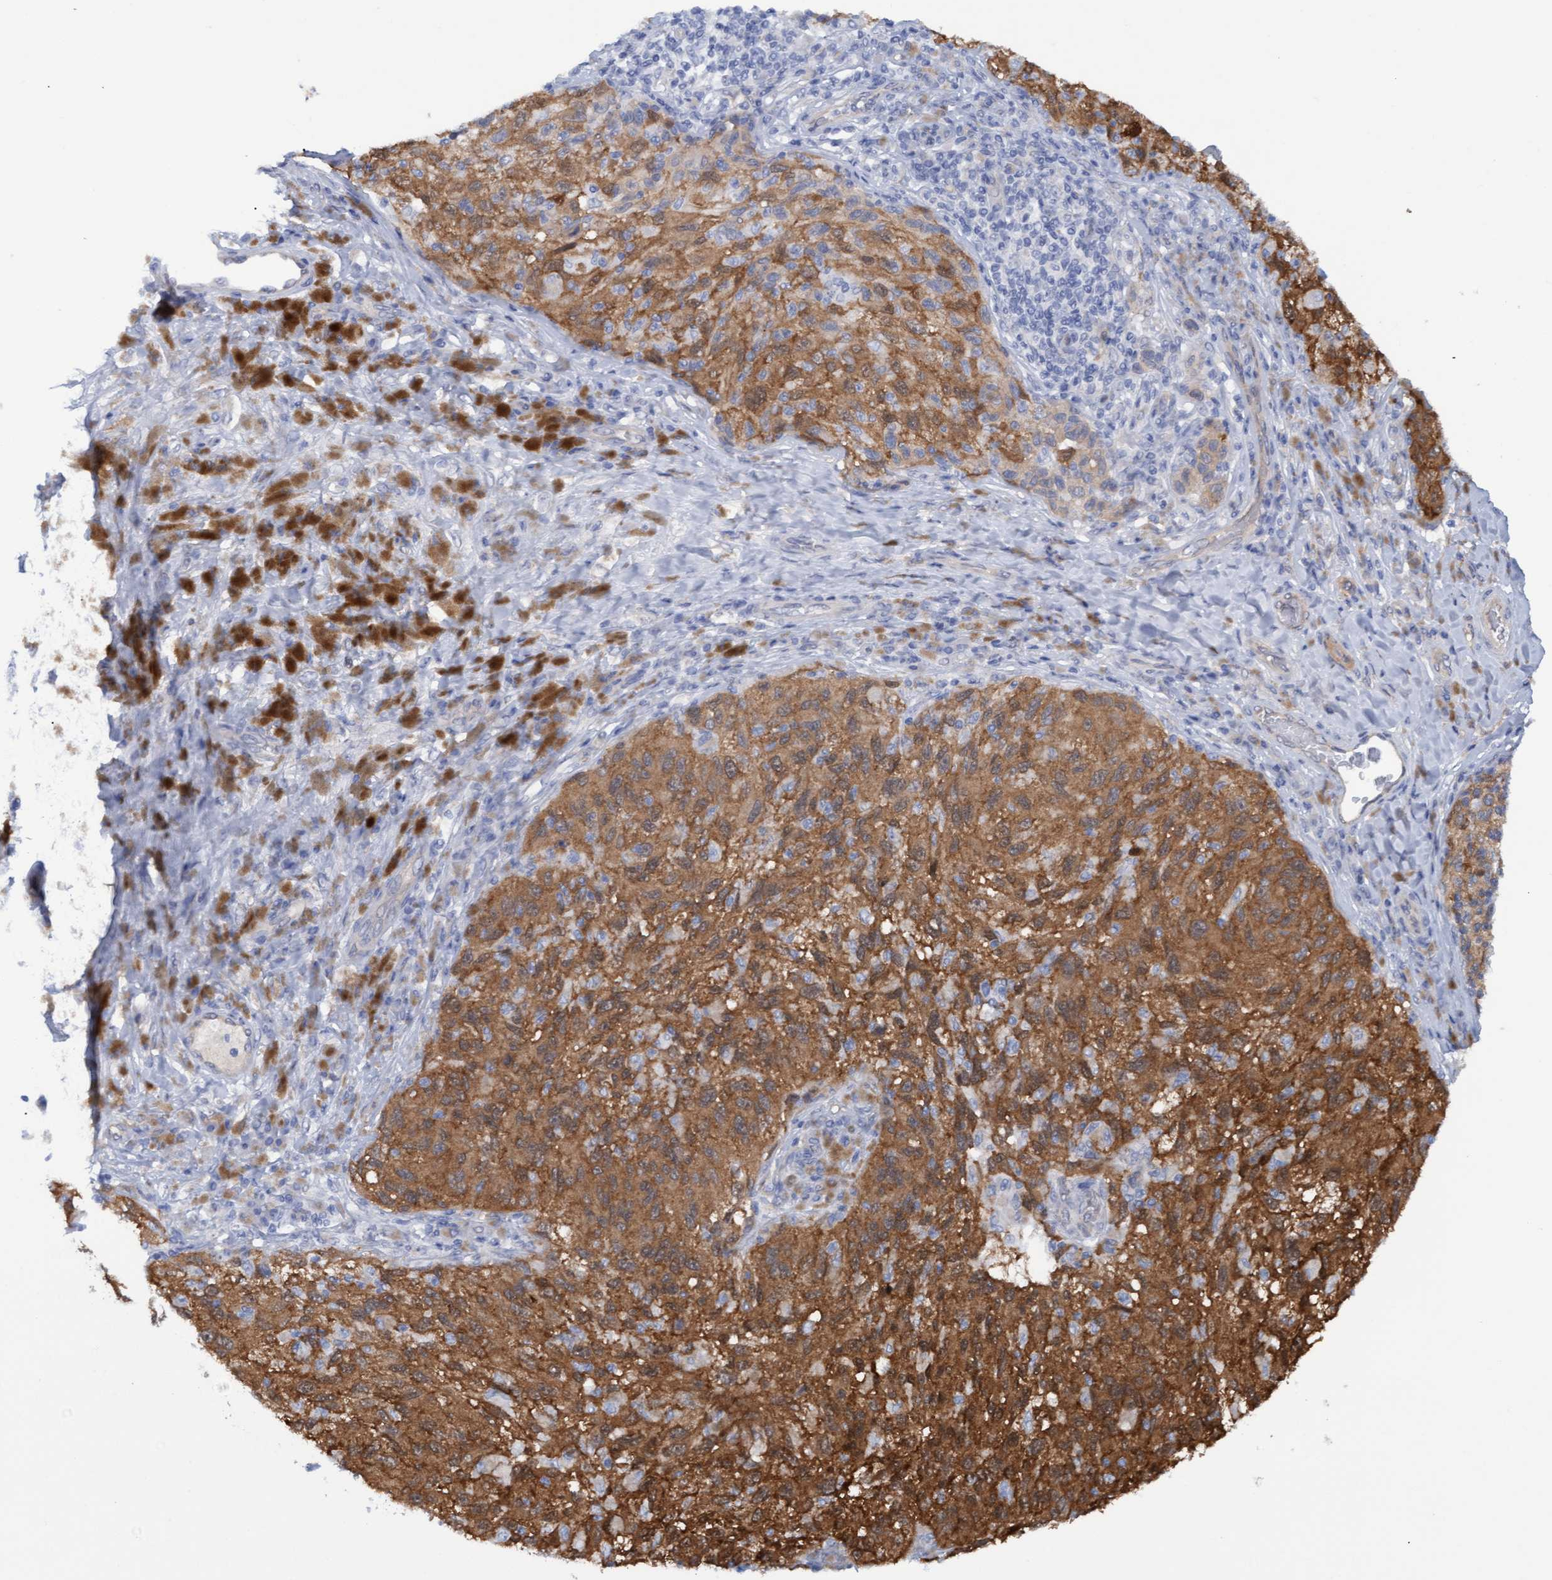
{"staining": {"intensity": "moderate", "quantity": ">75%", "location": "cytoplasmic/membranous"}, "tissue": "melanoma", "cell_type": "Tumor cells", "image_type": "cancer", "snomed": [{"axis": "morphology", "description": "Malignant melanoma, NOS"}, {"axis": "topography", "description": "Skin"}], "caption": "Moderate cytoplasmic/membranous expression for a protein is appreciated in approximately >75% of tumor cells of melanoma using immunohistochemistry (IHC).", "gene": "STXBP1", "patient": {"sex": "female", "age": 73}}